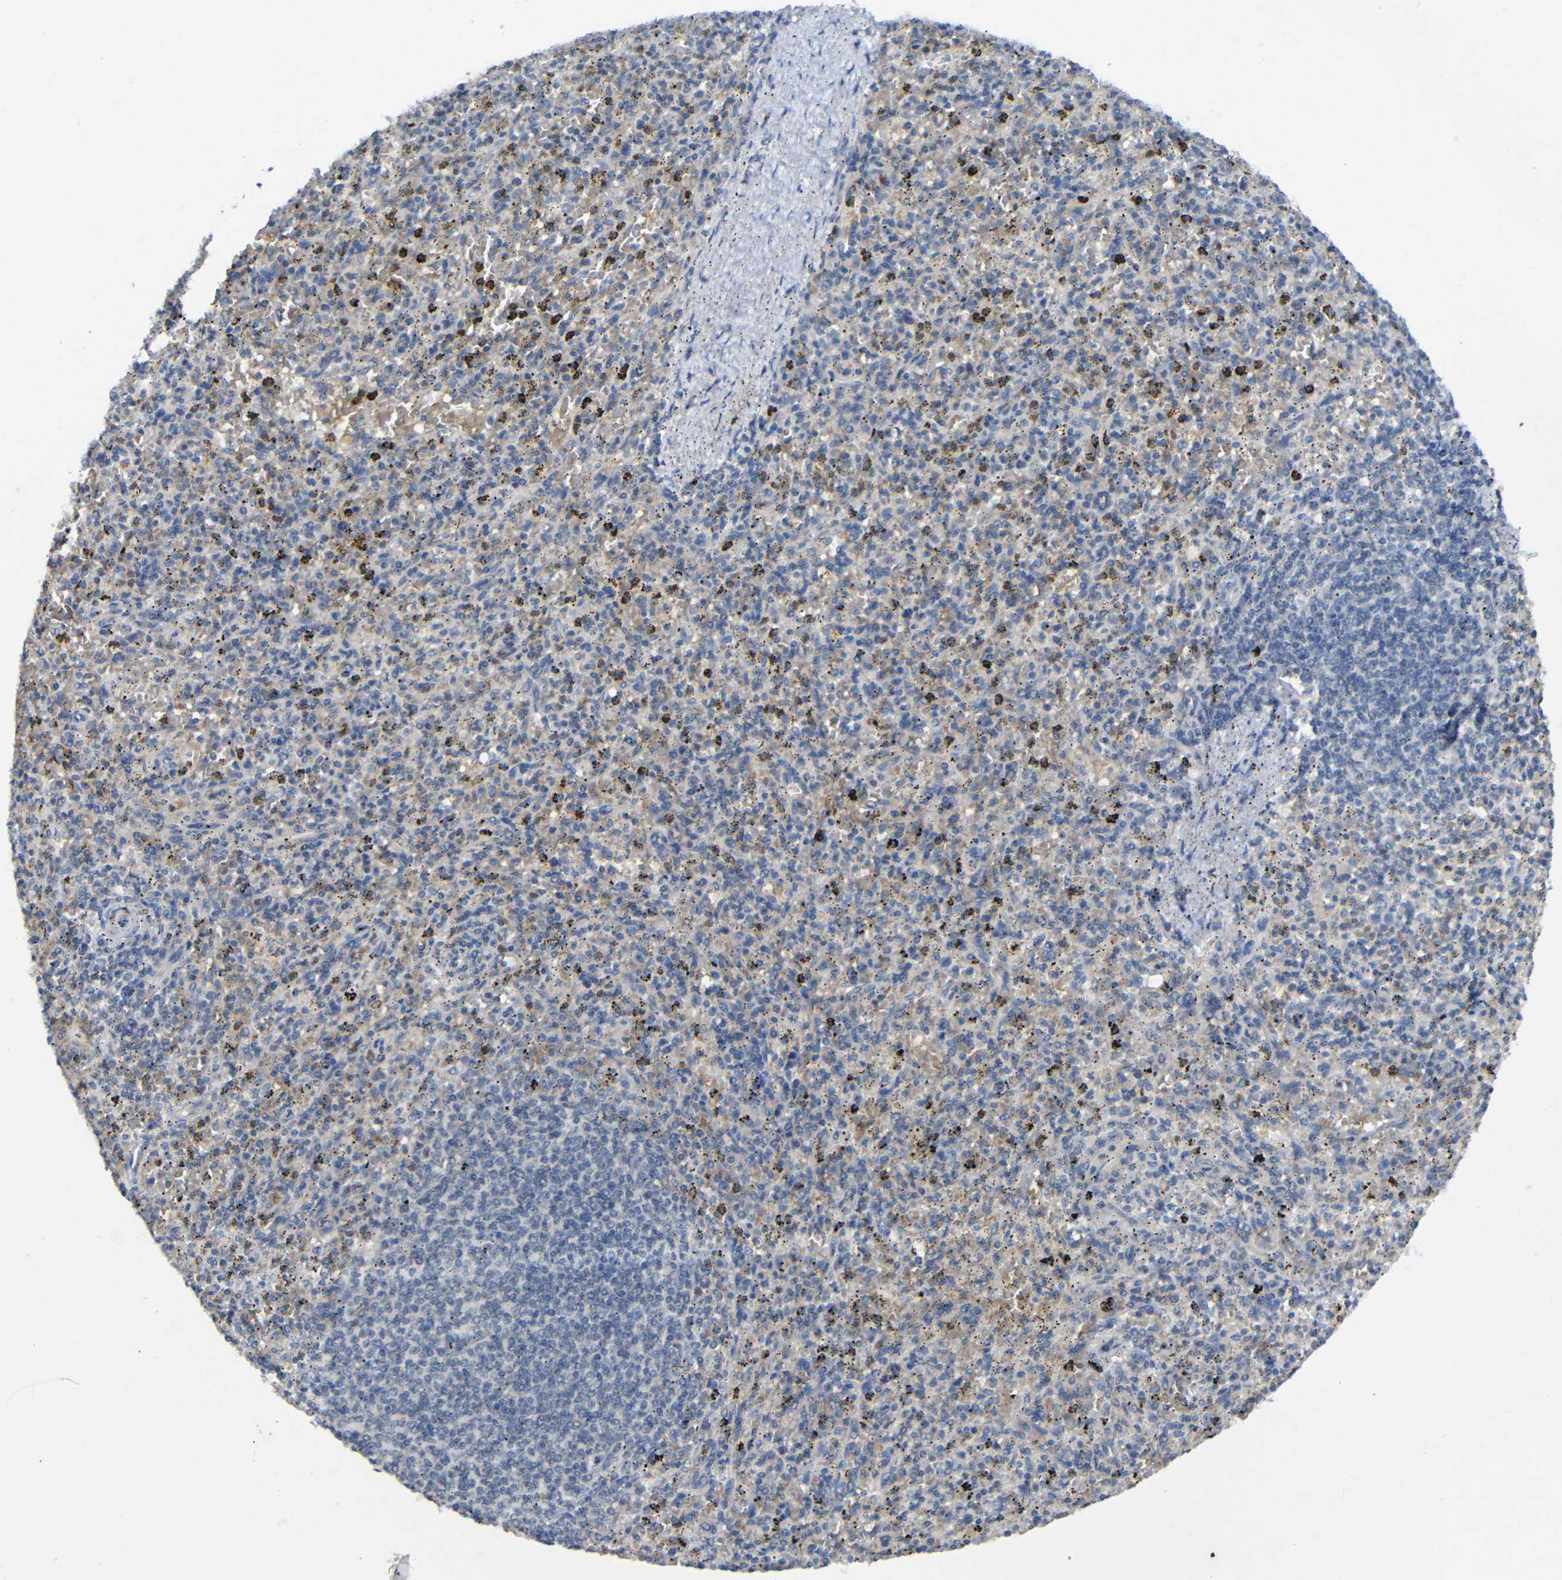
{"staining": {"intensity": "negative", "quantity": "none", "location": "none"}, "tissue": "spleen", "cell_type": "Cells in red pulp", "image_type": "normal", "snomed": [{"axis": "morphology", "description": "Normal tissue, NOS"}, {"axis": "topography", "description": "Spleen"}], "caption": "An image of human spleen is negative for staining in cells in red pulp. (Brightfield microscopy of DAB immunohistochemistry at high magnification).", "gene": "HNF1A", "patient": {"sex": "male", "age": 72}}